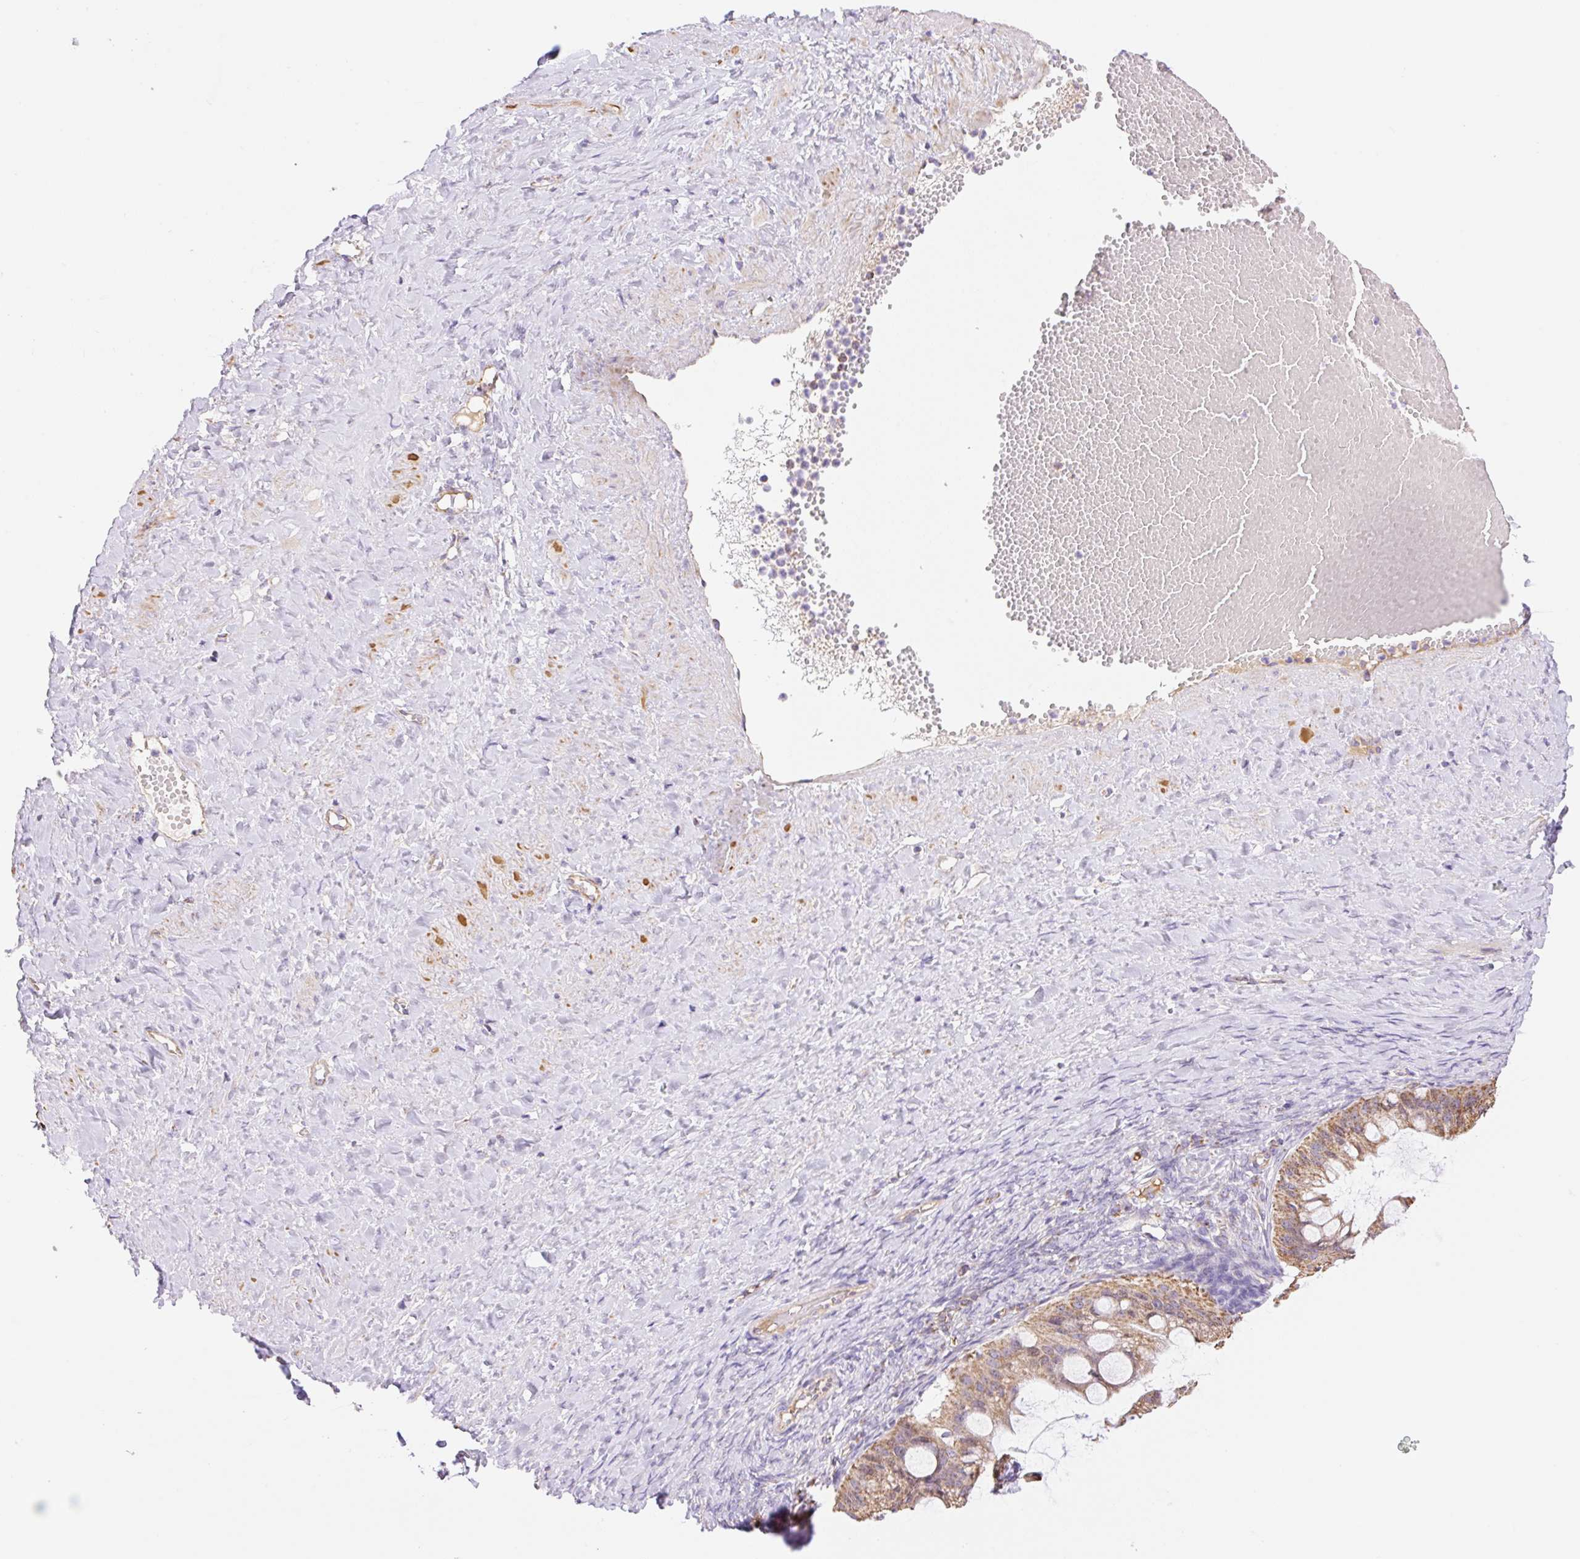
{"staining": {"intensity": "moderate", "quantity": ">75%", "location": "cytoplasmic/membranous"}, "tissue": "ovarian cancer", "cell_type": "Tumor cells", "image_type": "cancer", "snomed": [{"axis": "morphology", "description": "Cystadenocarcinoma, mucinous, NOS"}, {"axis": "topography", "description": "Ovary"}], "caption": "Protein staining exhibits moderate cytoplasmic/membranous staining in approximately >75% of tumor cells in ovarian cancer.", "gene": "ESAM", "patient": {"sex": "female", "age": 73}}